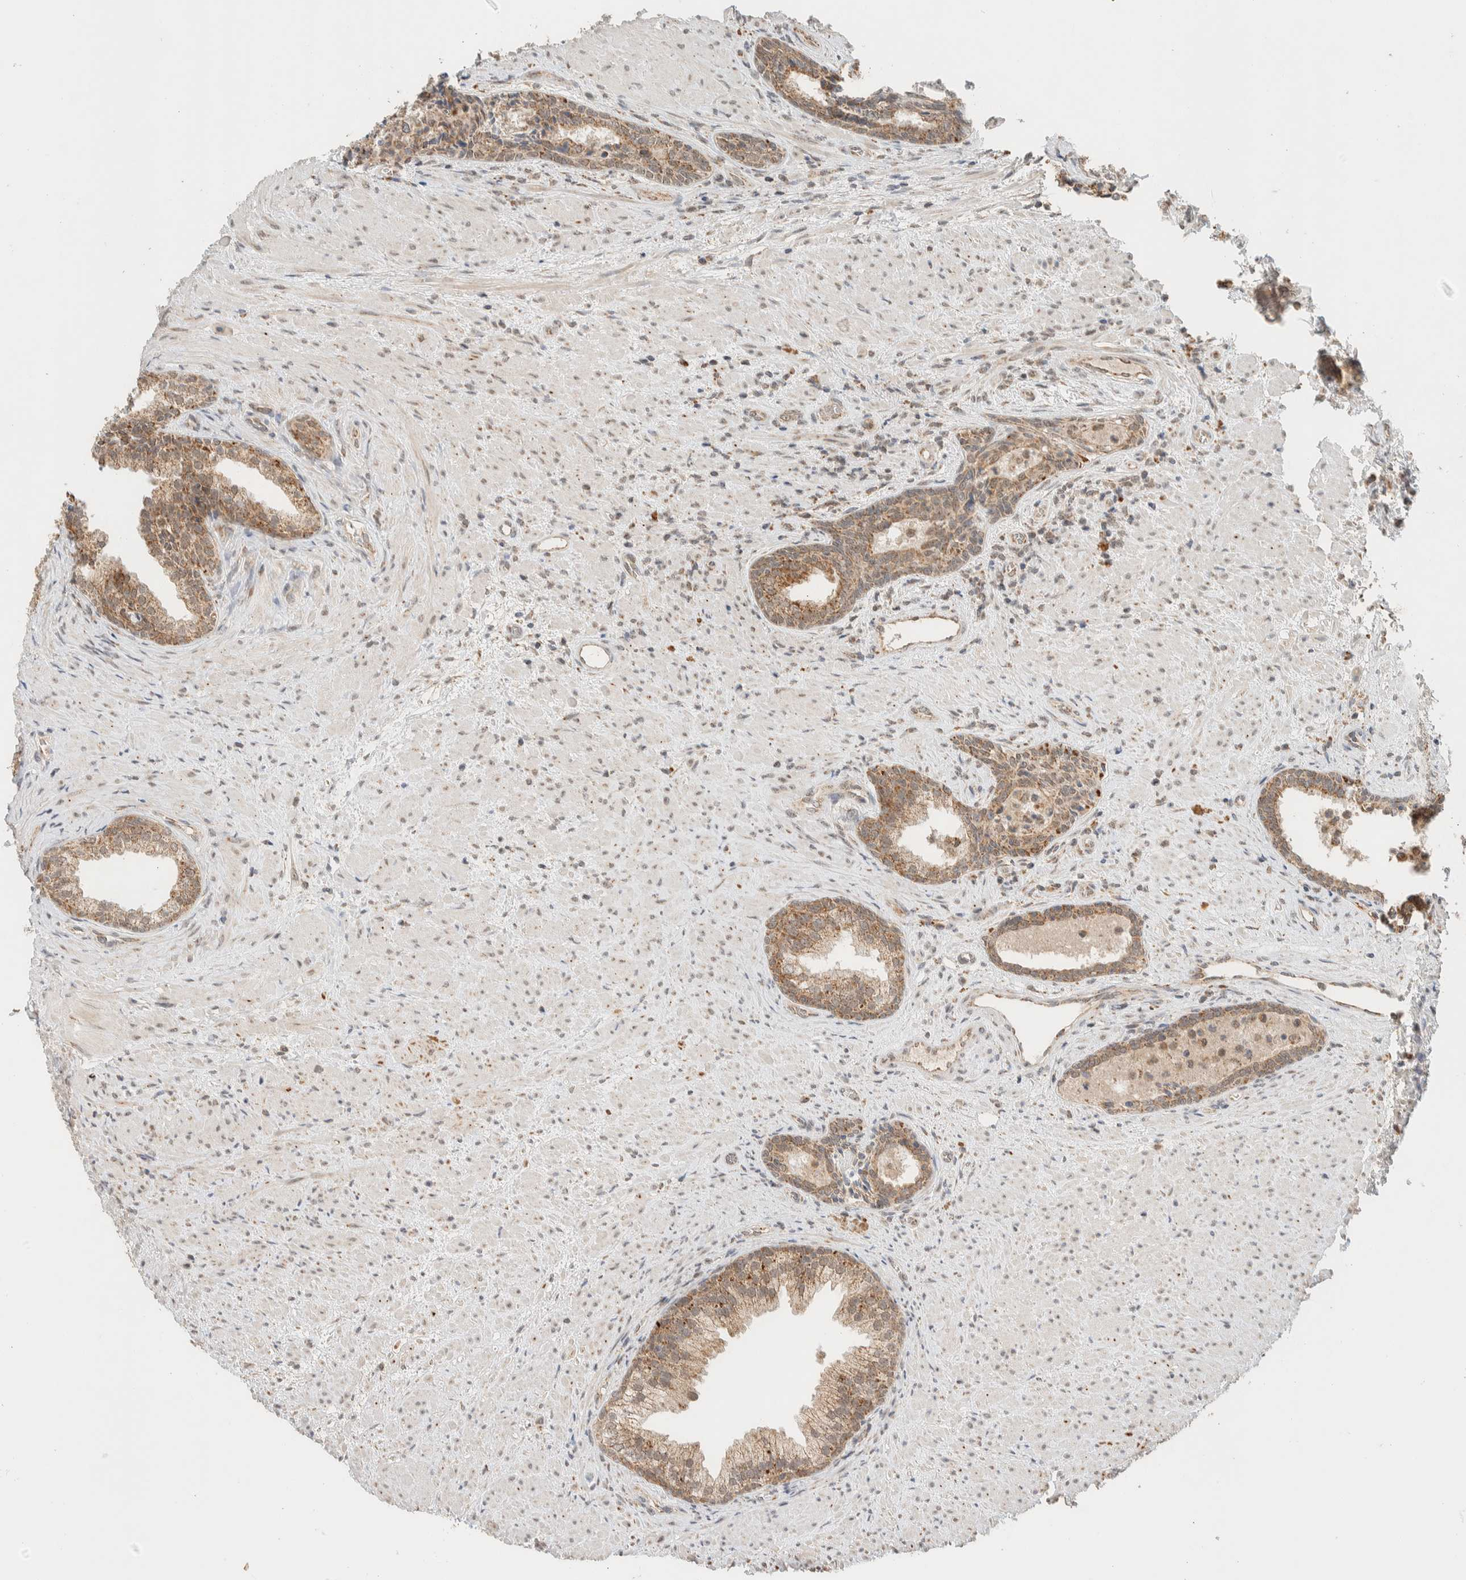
{"staining": {"intensity": "moderate", "quantity": ">75%", "location": "cytoplasmic/membranous"}, "tissue": "prostate", "cell_type": "Glandular cells", "image_type": "normal", "snomed": [{"axis": "morphology", "description": "Normal tissue, NOS"}, {"axis": "topography", "description": "Prostate"}], "caption": "DAB (3,3'-diaminobenzidine) immunohistochemical staining of normal prostate demonstrates moderate cytoplasmic/membranous protein staining in approximately >75% of glandular cells. (Brightfield microscopy of DAB IHC at high magnification).", "gene": "MRPL41", "patient": {"sex": "male", "age": 76}}